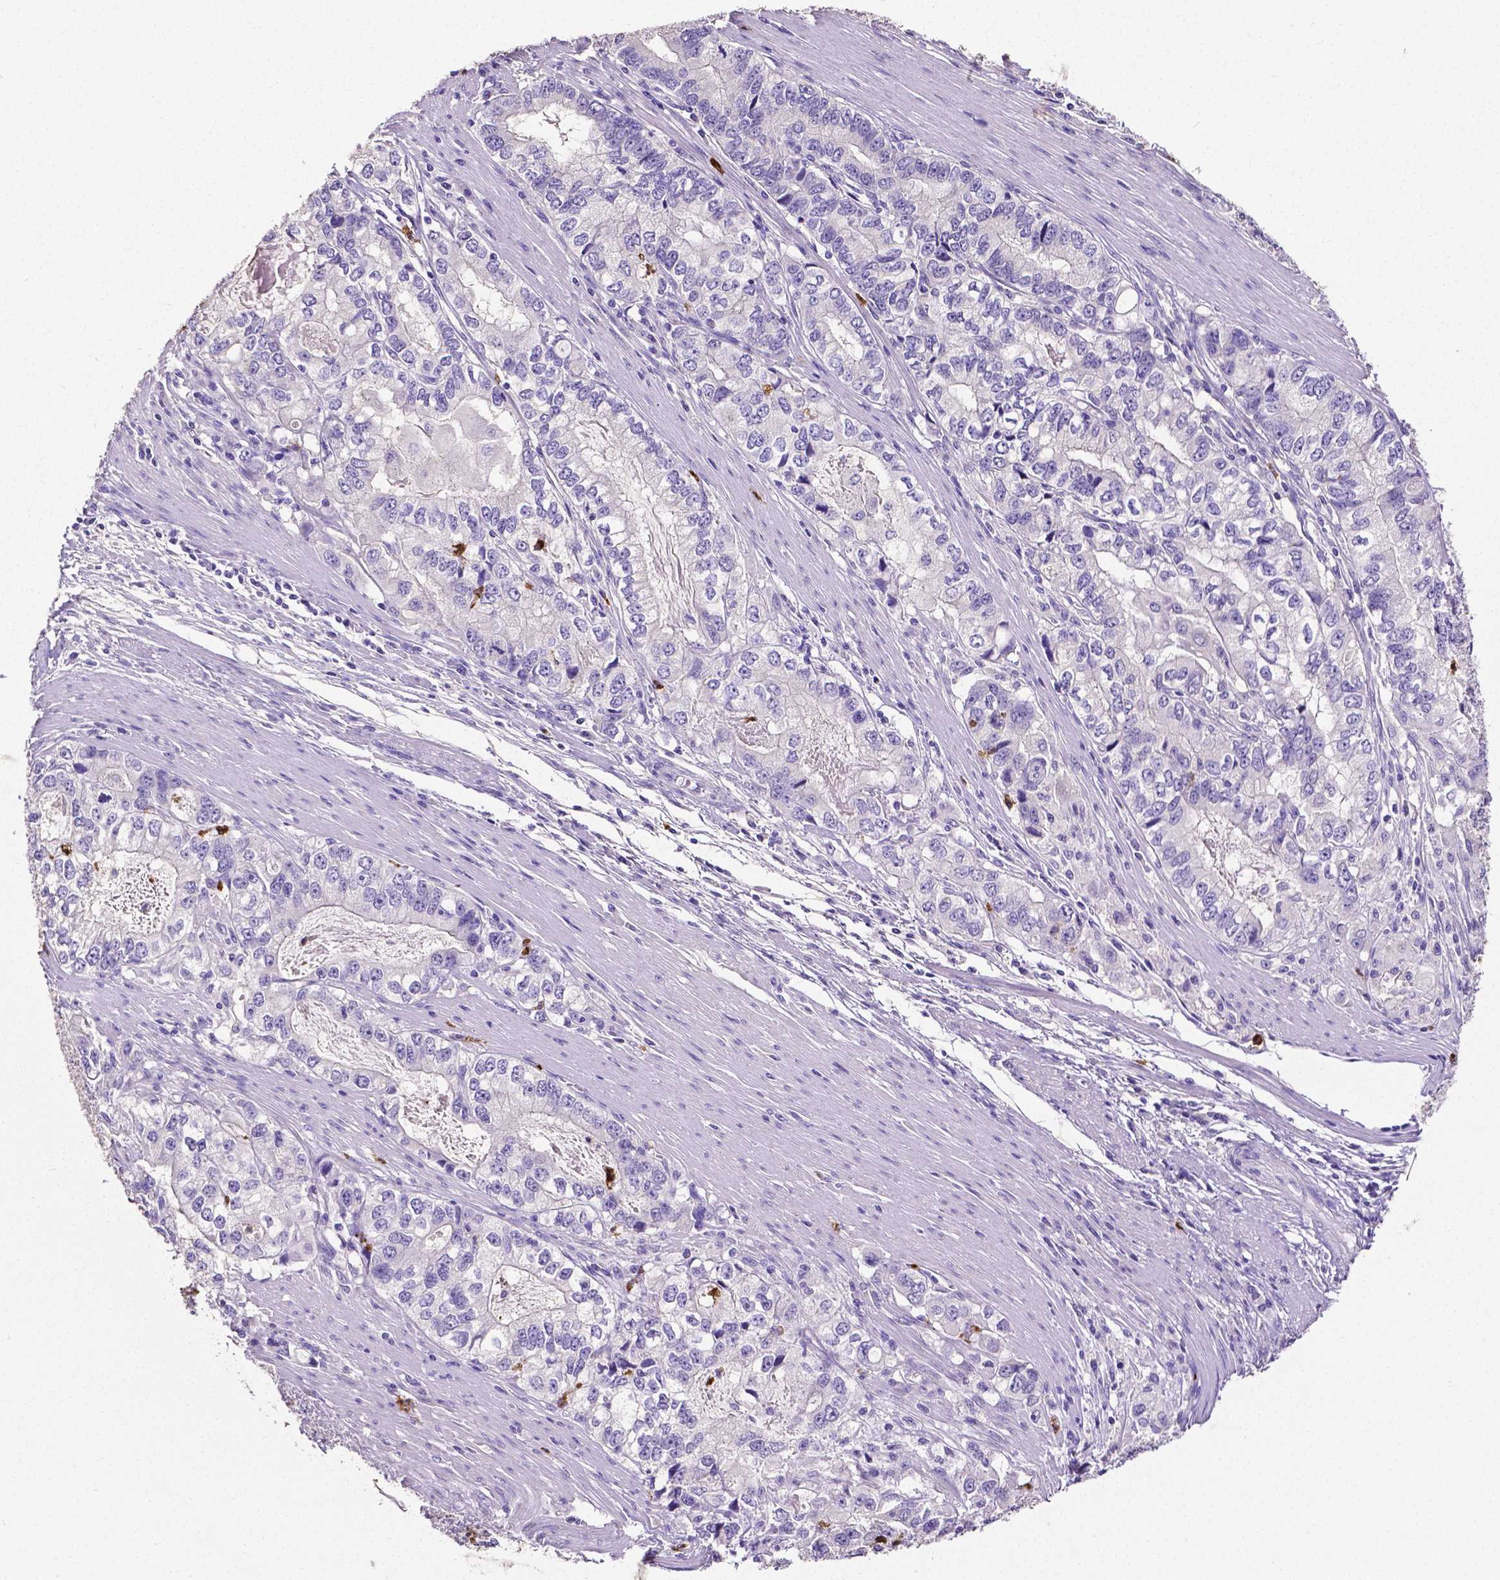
{"staining": {"intensity": "negative", "quantity": "none", "location": "none"}, "tissue": "stomach cancer", "cell_type": "Tumor cells", "image_type": "cancer", "snomed": [{"axis": "morphology", "description": "Adenocarcinoma, NOS"}, {"axis": "topography", "description": "Stomach, lower"}], "caption": "Stomach cancer (adenocarcinoma) stained for a protein using immunohistochemistry demonstrates no staining tumor cells.", "gene": "MMP9", "patient": {"sex": "female", "age": 72}}